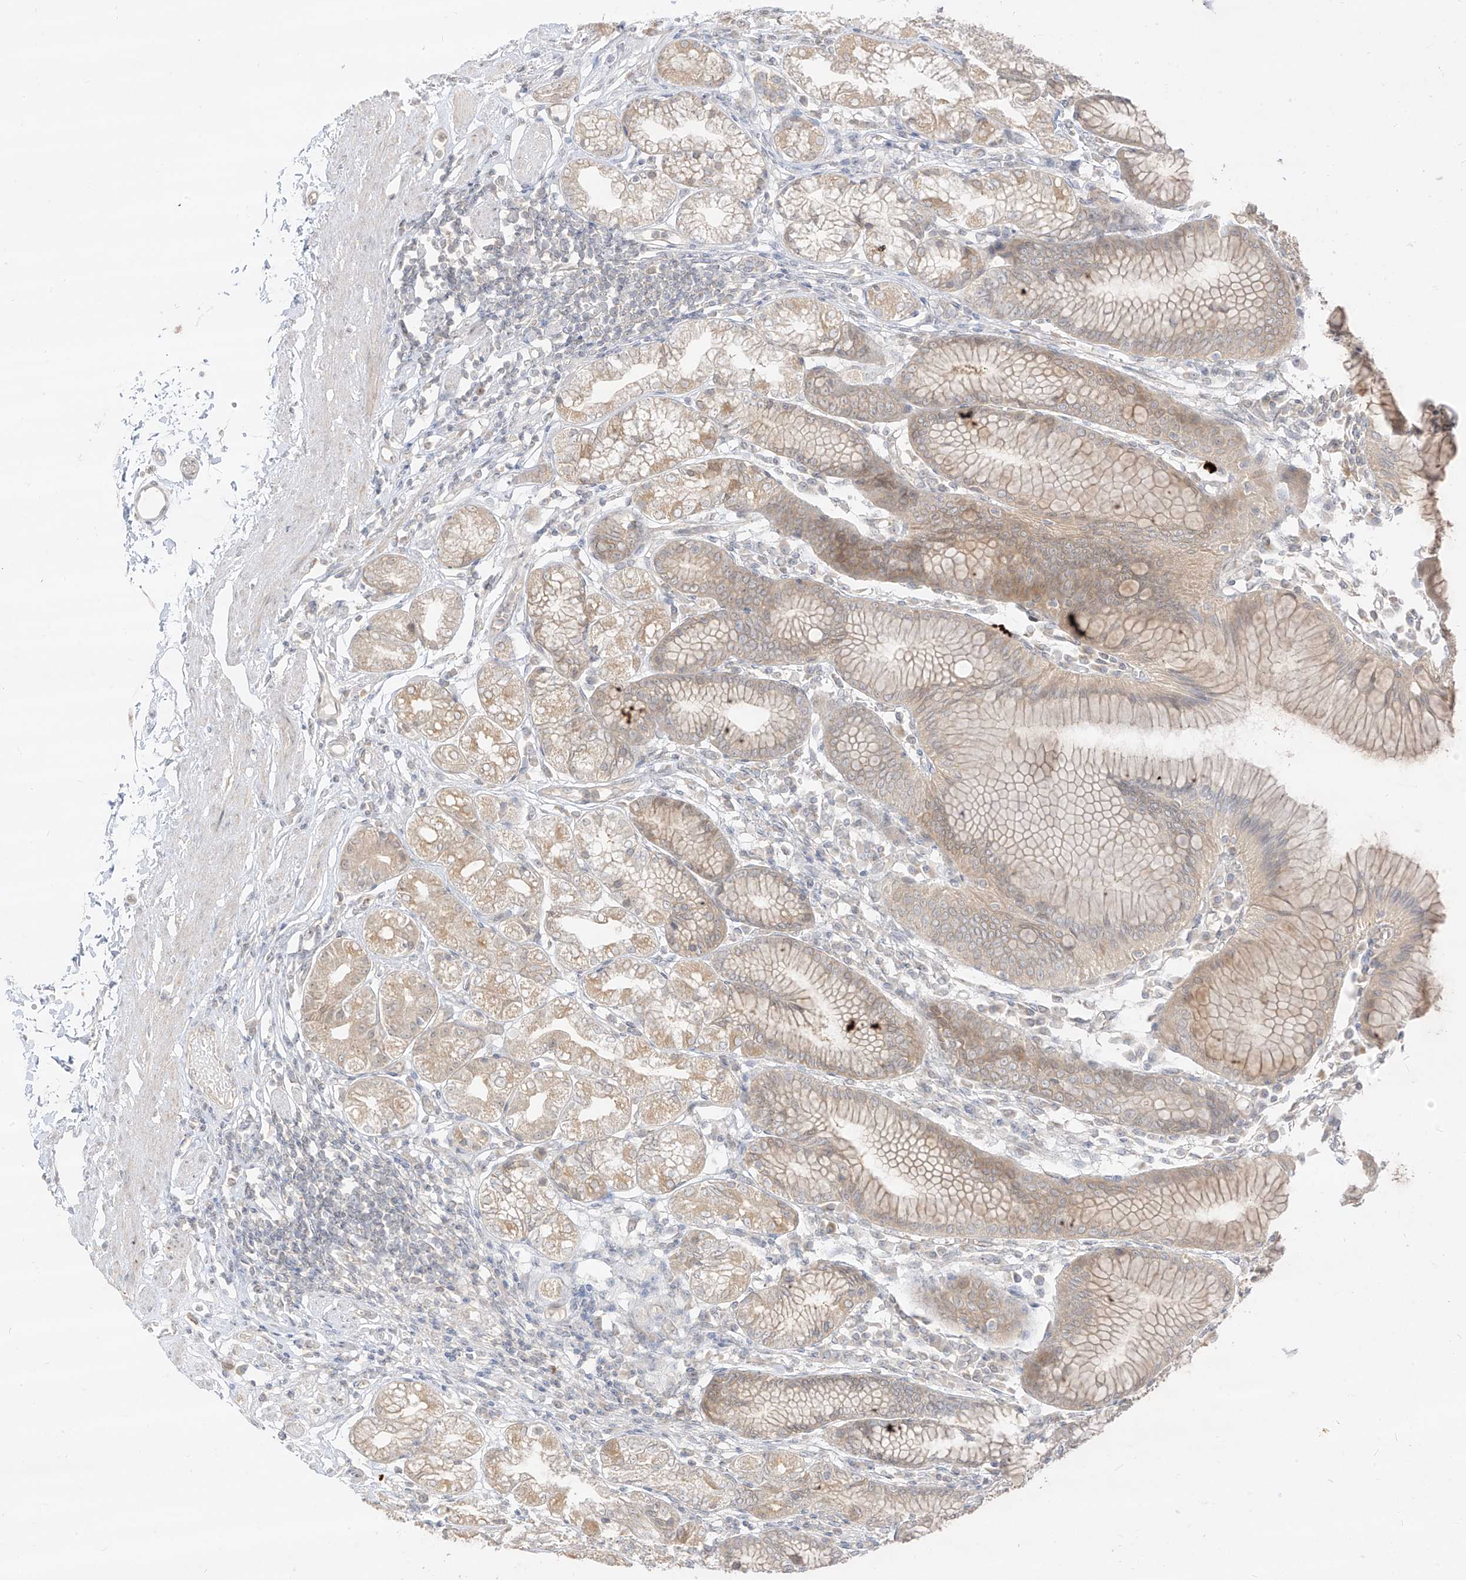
{"staining": {"intensity": "weak", "quantity": ">75%", "location": "cytoplasmic/membranous"}, "tissue": "stomach", "cell_type": "Glandular cells", "image_type": "normal", "snomed": [{"axis": "morphology", "description": "Normal tissue, NOS"}, {"axis": "topography", "description": "Stomach"}], "caption": "High-magnification brightfield microscopy of benign stomach stained with DAB (3,3'-diaminobenzidine) (brown) and counterstained with hematoxylin (blue). glandular cells exhibit weak cytoplasmic/membranous positivity is identified in approximately>75% of cells.", "gene": "LIPT1", "patient": {"sex": "female", "age": 57}}